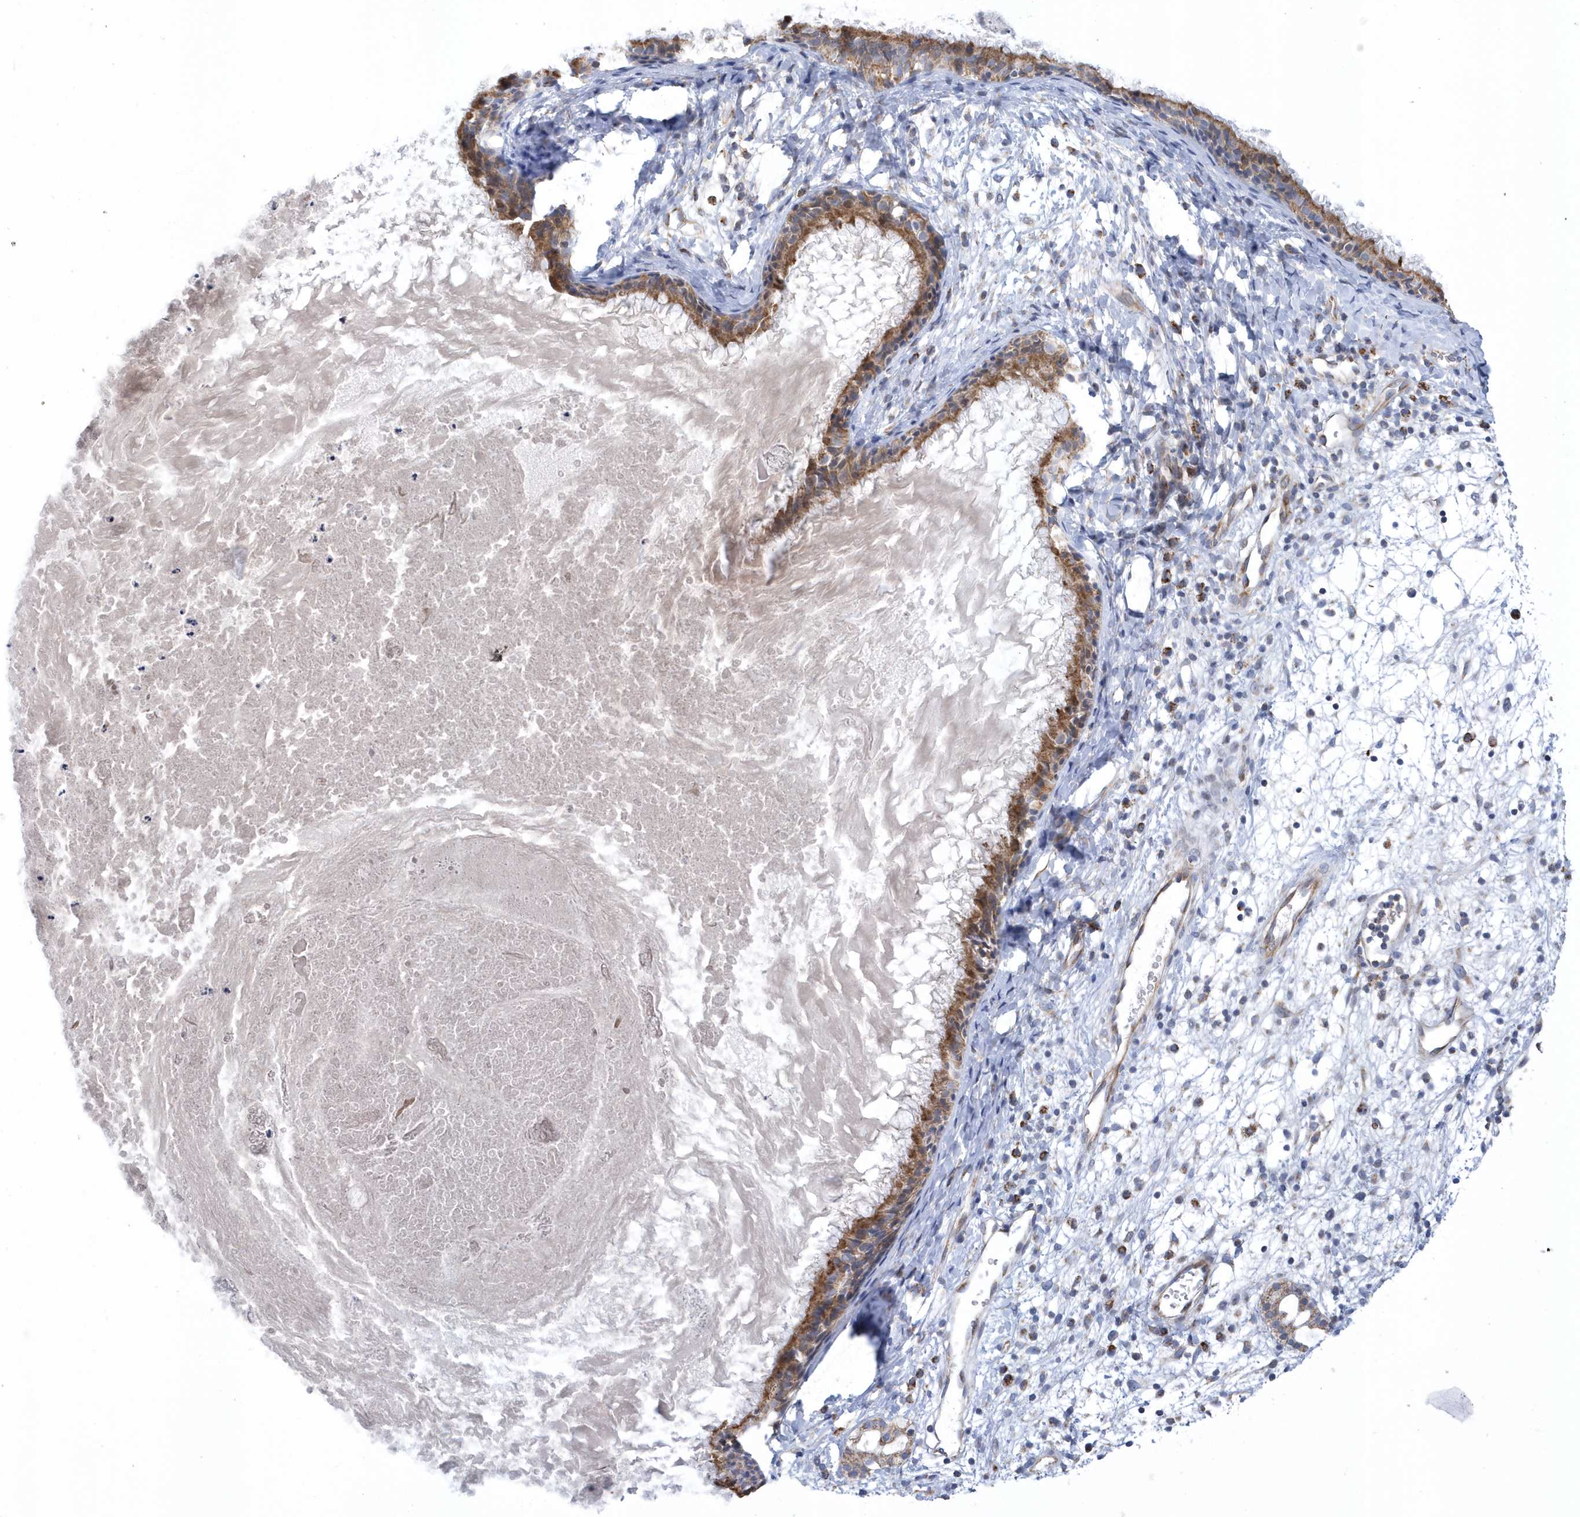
{"staining": {"intensity": "moderate", "quantity": ">75%", "location": "cytoplasmic/membranous"}, "tissue": "nasopharynx", "cell_type": "Respiratory epithelial cells", "image_type": "normal", "snomed": [{"axis": "morphology", "description": "Normal tissue, NOS"}, {"axis": "topography", "description": "Nasopharynx"}], "caption": "Immunohistochemistry (IHC) (DAB (3,3'-diaminobenzidine)) staining of unremarkable nasopharynx reveals moderate cytoplasmic/membranous protein expression in approximately >75% of respiratory epithelial cells.", "gene": "VWA5B2", "patient": {"sex": "male", "age": 22}}